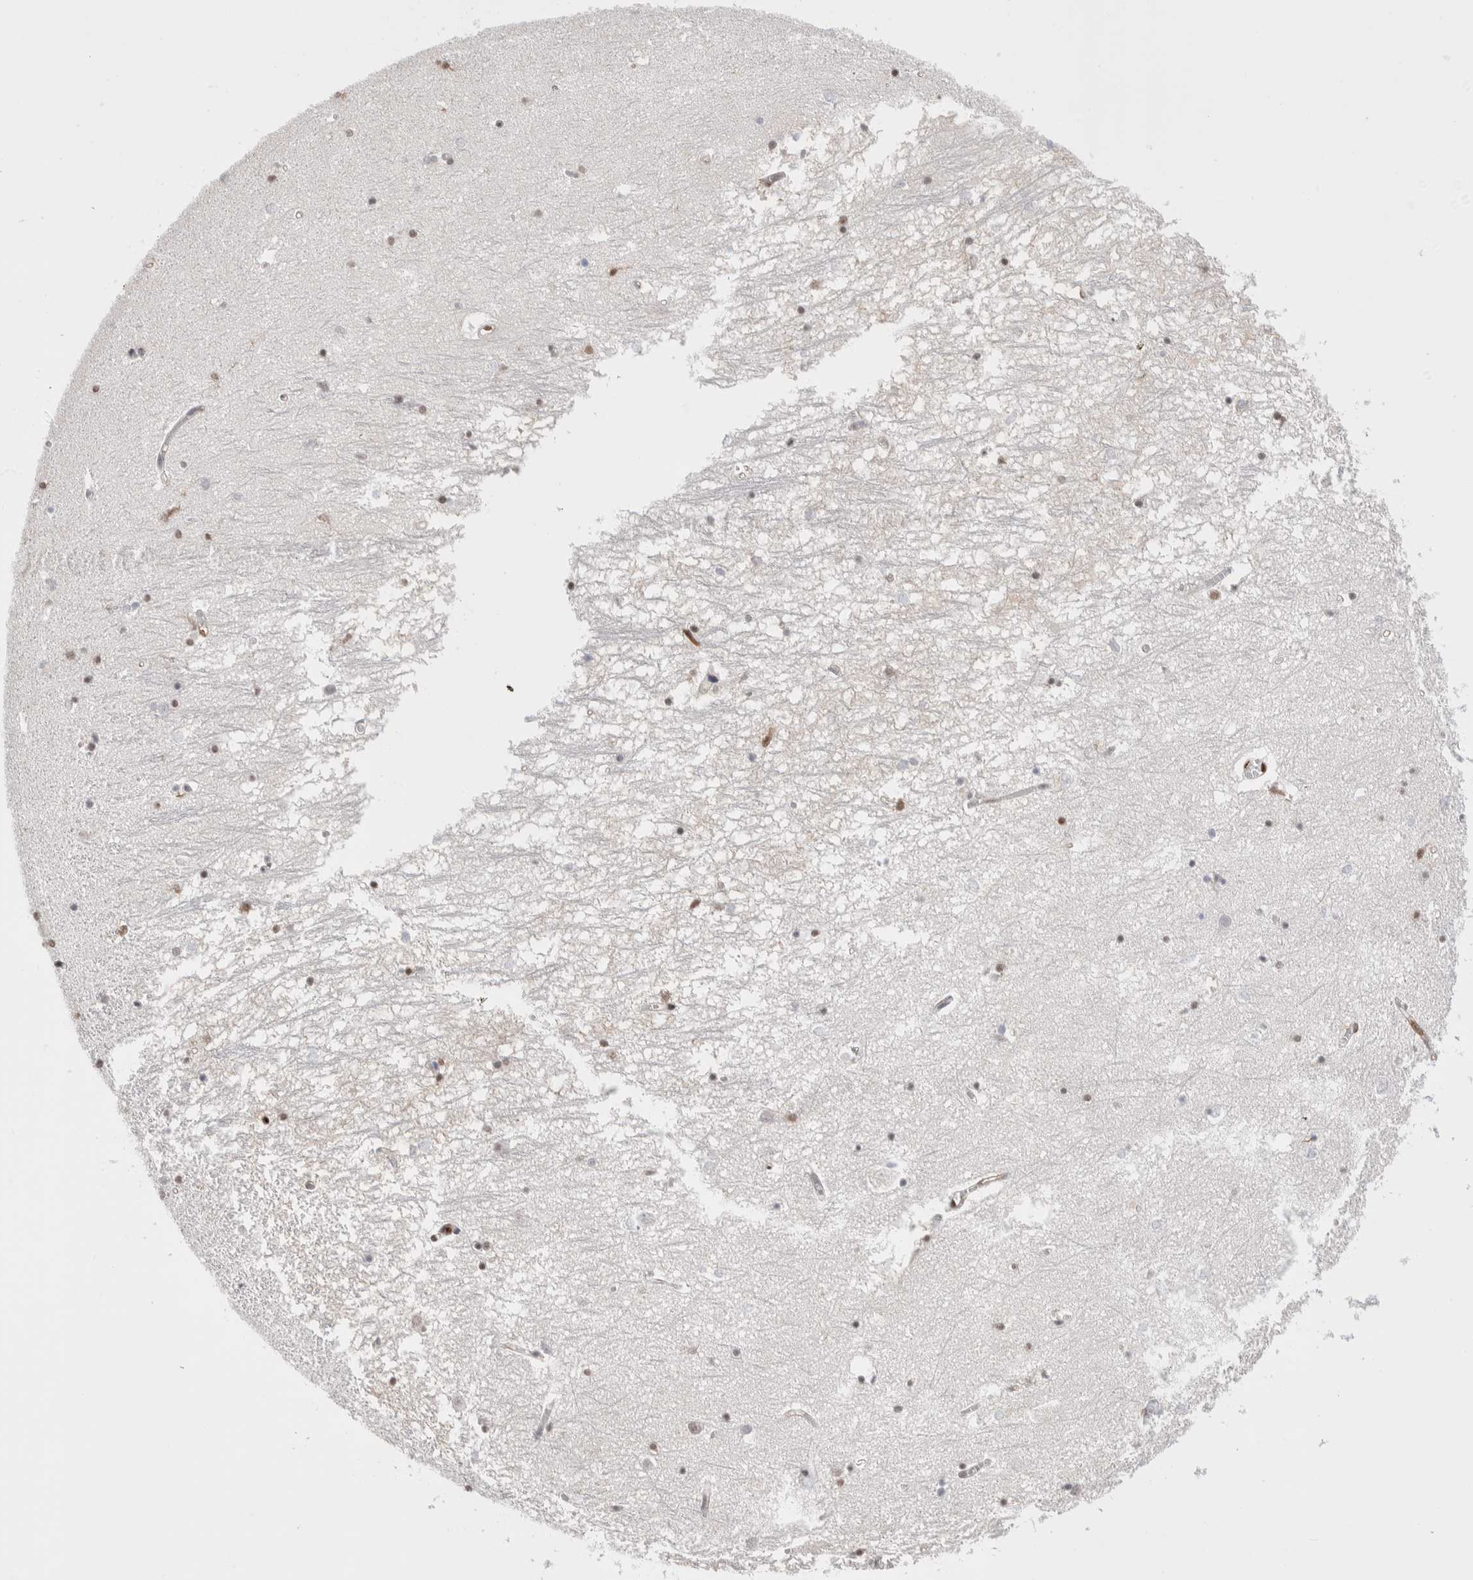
{"staining": {"intensity": "moderate", "quantity": ">75%", "location": "nuclear"}, "tissue": "hippocampus", "cell_type": "Glial cells", "image_type": "normal", "snomed": [{"axis": "morphology", "description": "Normal tissue, NOS"}, {"axis": "topography", "description": "Hippocampus"}], "caption": "Immunohistochemical staining of normal hippocampus shows medium levels of moderate nuclear expression in about >75% of glial cells.", "gene": "C17orf49", "patient": {"sex": "male", "age": 70}}